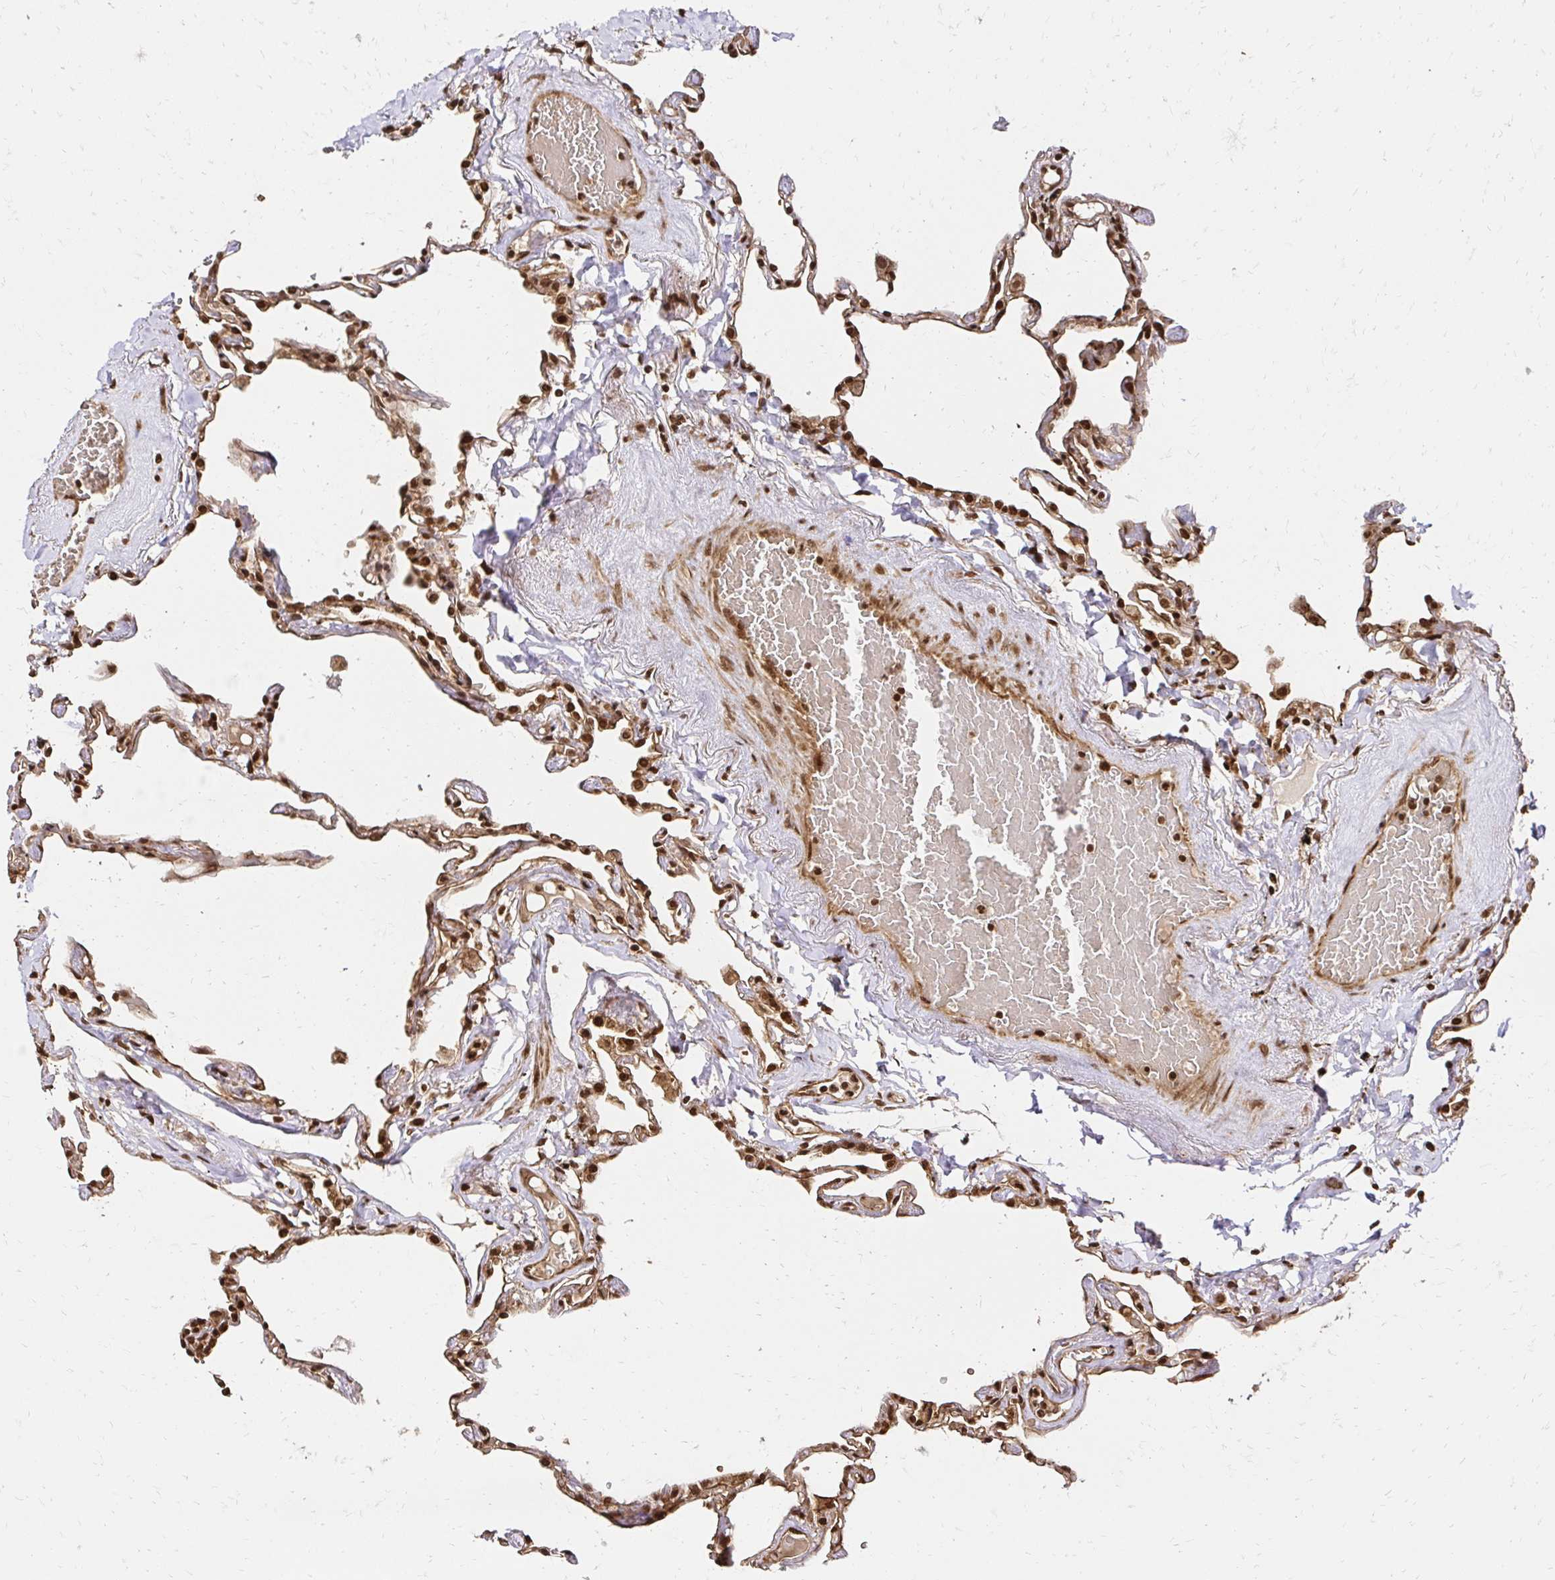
{"staining": {"intensity": "strong", "quantity": ">75%", "location": "cytoplasmic/membranous,nuclear"}, "tissue": "lung", "cell_type": "Alveolar cells", "image_type": "normal", "snomed": [{"axis": "morphology", "description": "Normal tissue, NOS"}, {"axis": "topography", "description": "Lung"}], "caption": "Brown immunohistochemical staining in benign lung exhibits strong cytoplasmic/membranous,nuclear staining in approximately >75% of alveolar cells.", "gene": "GLYR1", "patient": {"sex": "female", "age": 67}}